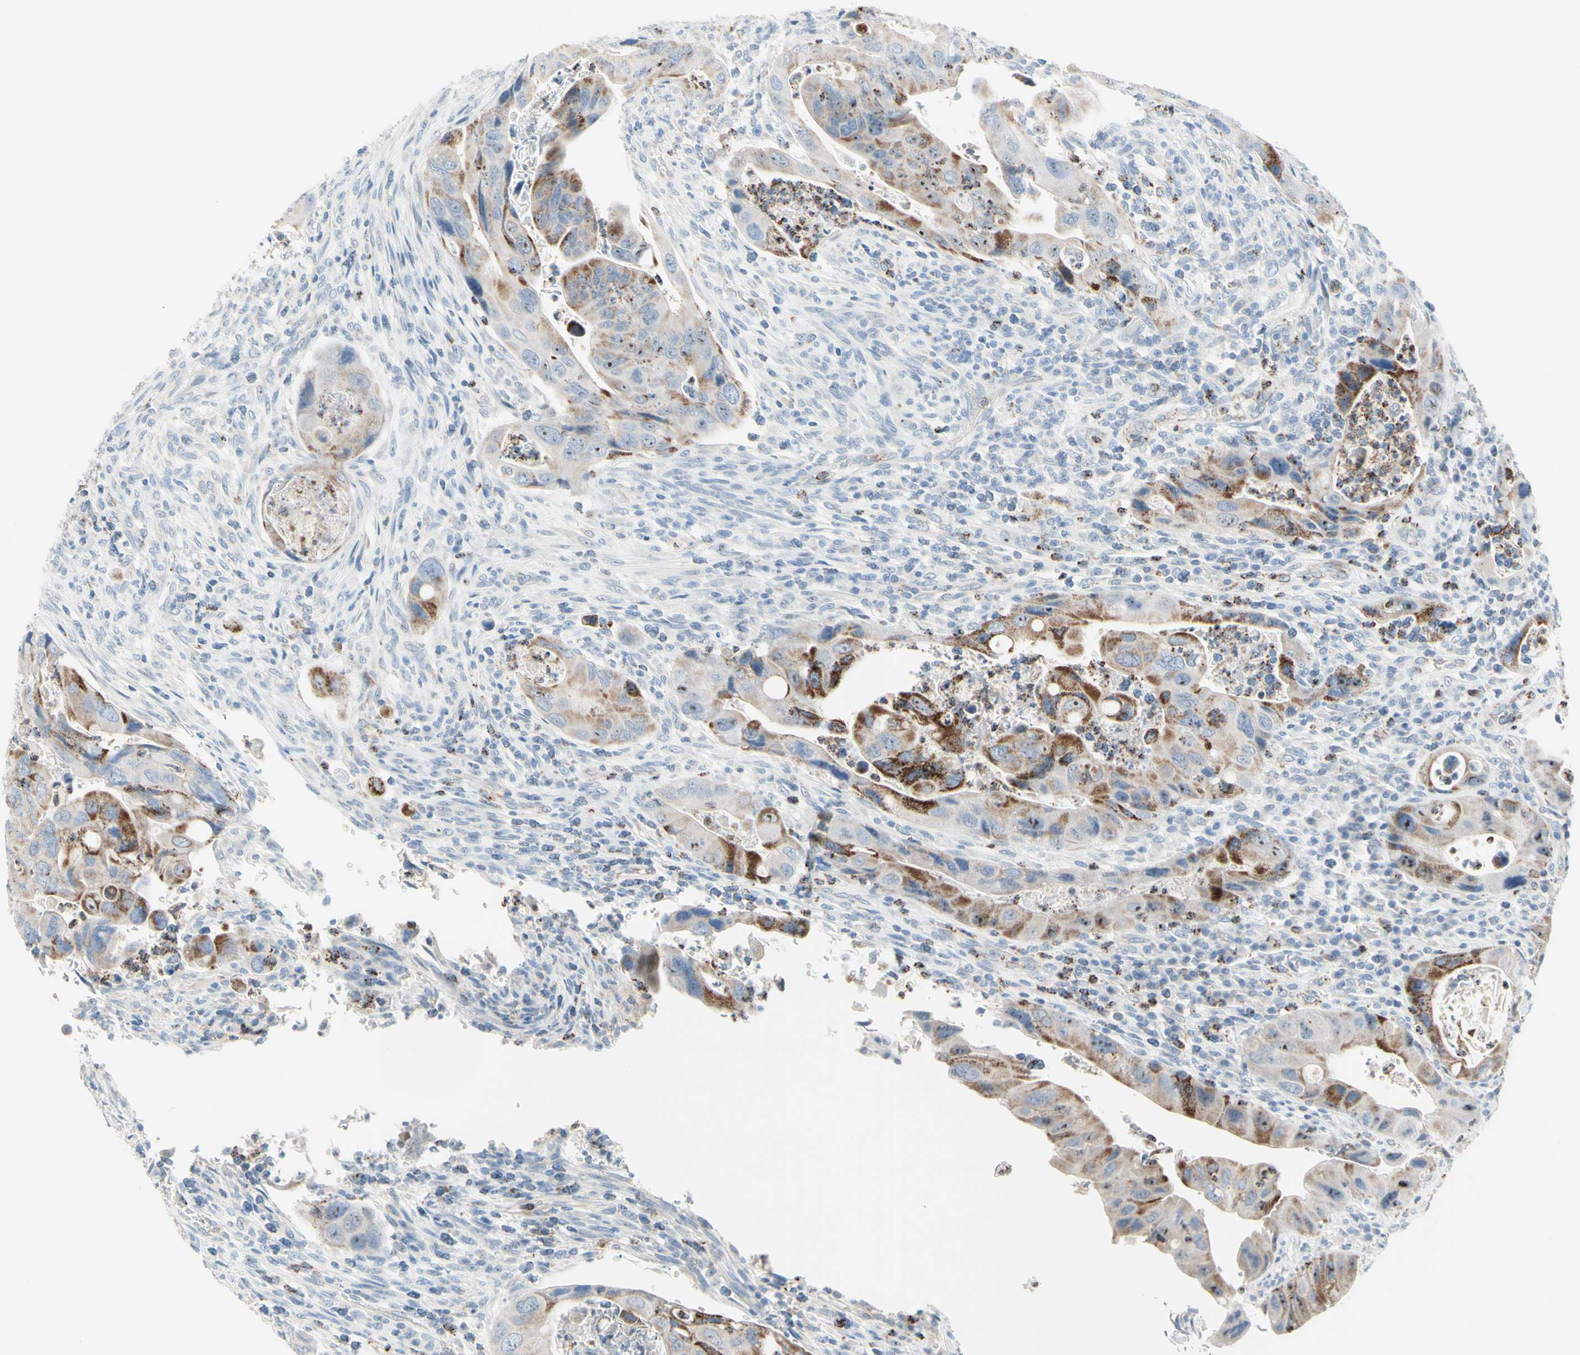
{"staining": {"intensity": "moderate", "quantity": "25%-75%", "location": "cytoplasmic/membranous,nuclear"}, "tissue": "colorectal cancer", "cell_type": "Tumor cells", "image_type": "cancer", "snomed": [{"axis": "morphology", "description": "Adenocarcinoma, NOS"}, {"axis": "topography", "description": "Rectum"}], "caption": "Immunohistochemistry (IHC) (DAB (3,3'-diaminobenzidine)) staining of colorectal cancer shows moderate cytoplasmic/membranous and nuclear protein expression in approximately 25%-75% of tumor cells.", "gene": "CYSLTR1", "patient": {"sex": "female", "age": 57}}